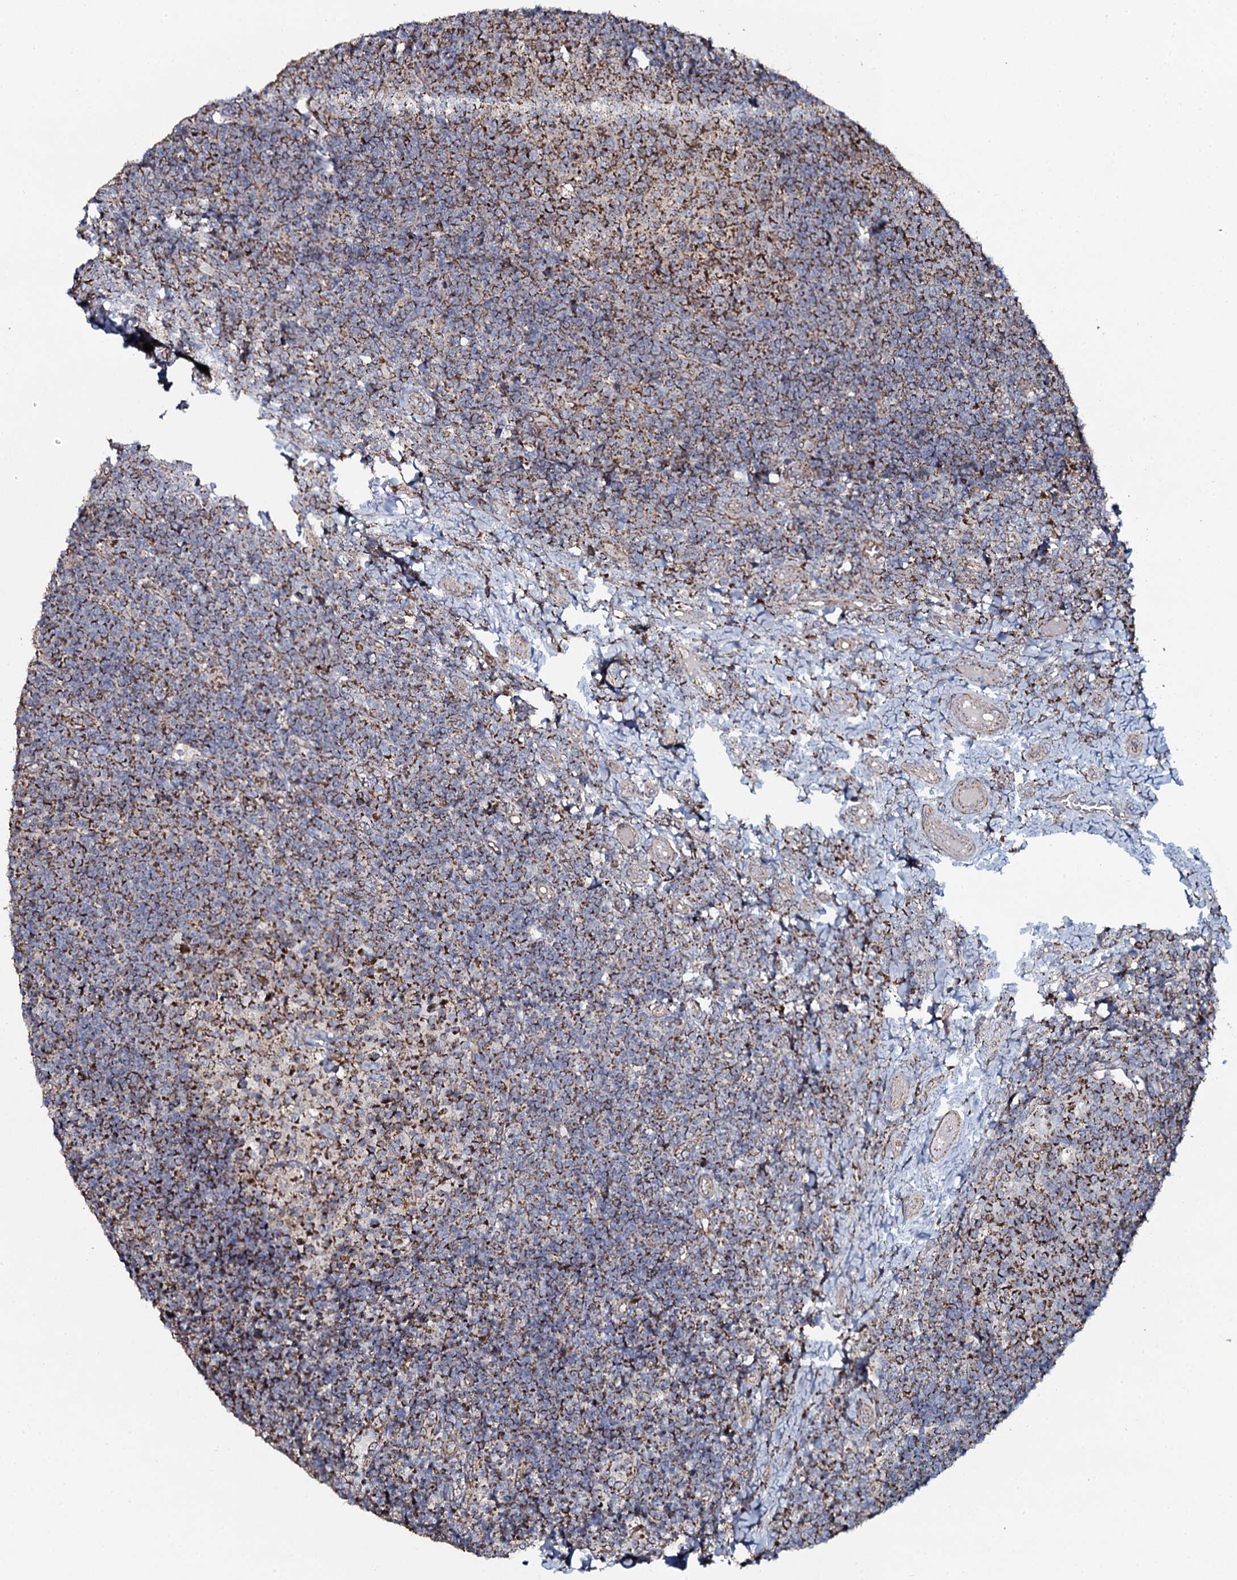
{"staining": {"intensity": "strong", "quantity": "25%-75%", "location": "cytoplasmic/membranous"}, "tissue": "tonsil", "cell_type": "Germinal center cells", "image_type": "normal", "snomed": [{"axis": "morphology", "description": "Normal tissue, NOS"}, {"axis": "topography", "description": "Tonsil"}], "caption": "Germinal center cells reveal strong cytoplasmic/membranous expression in about 25%-75% of cells in unremarkable tonsil.", "gene": "EVC2", "patient": {"sex": "female", "age": 10}}